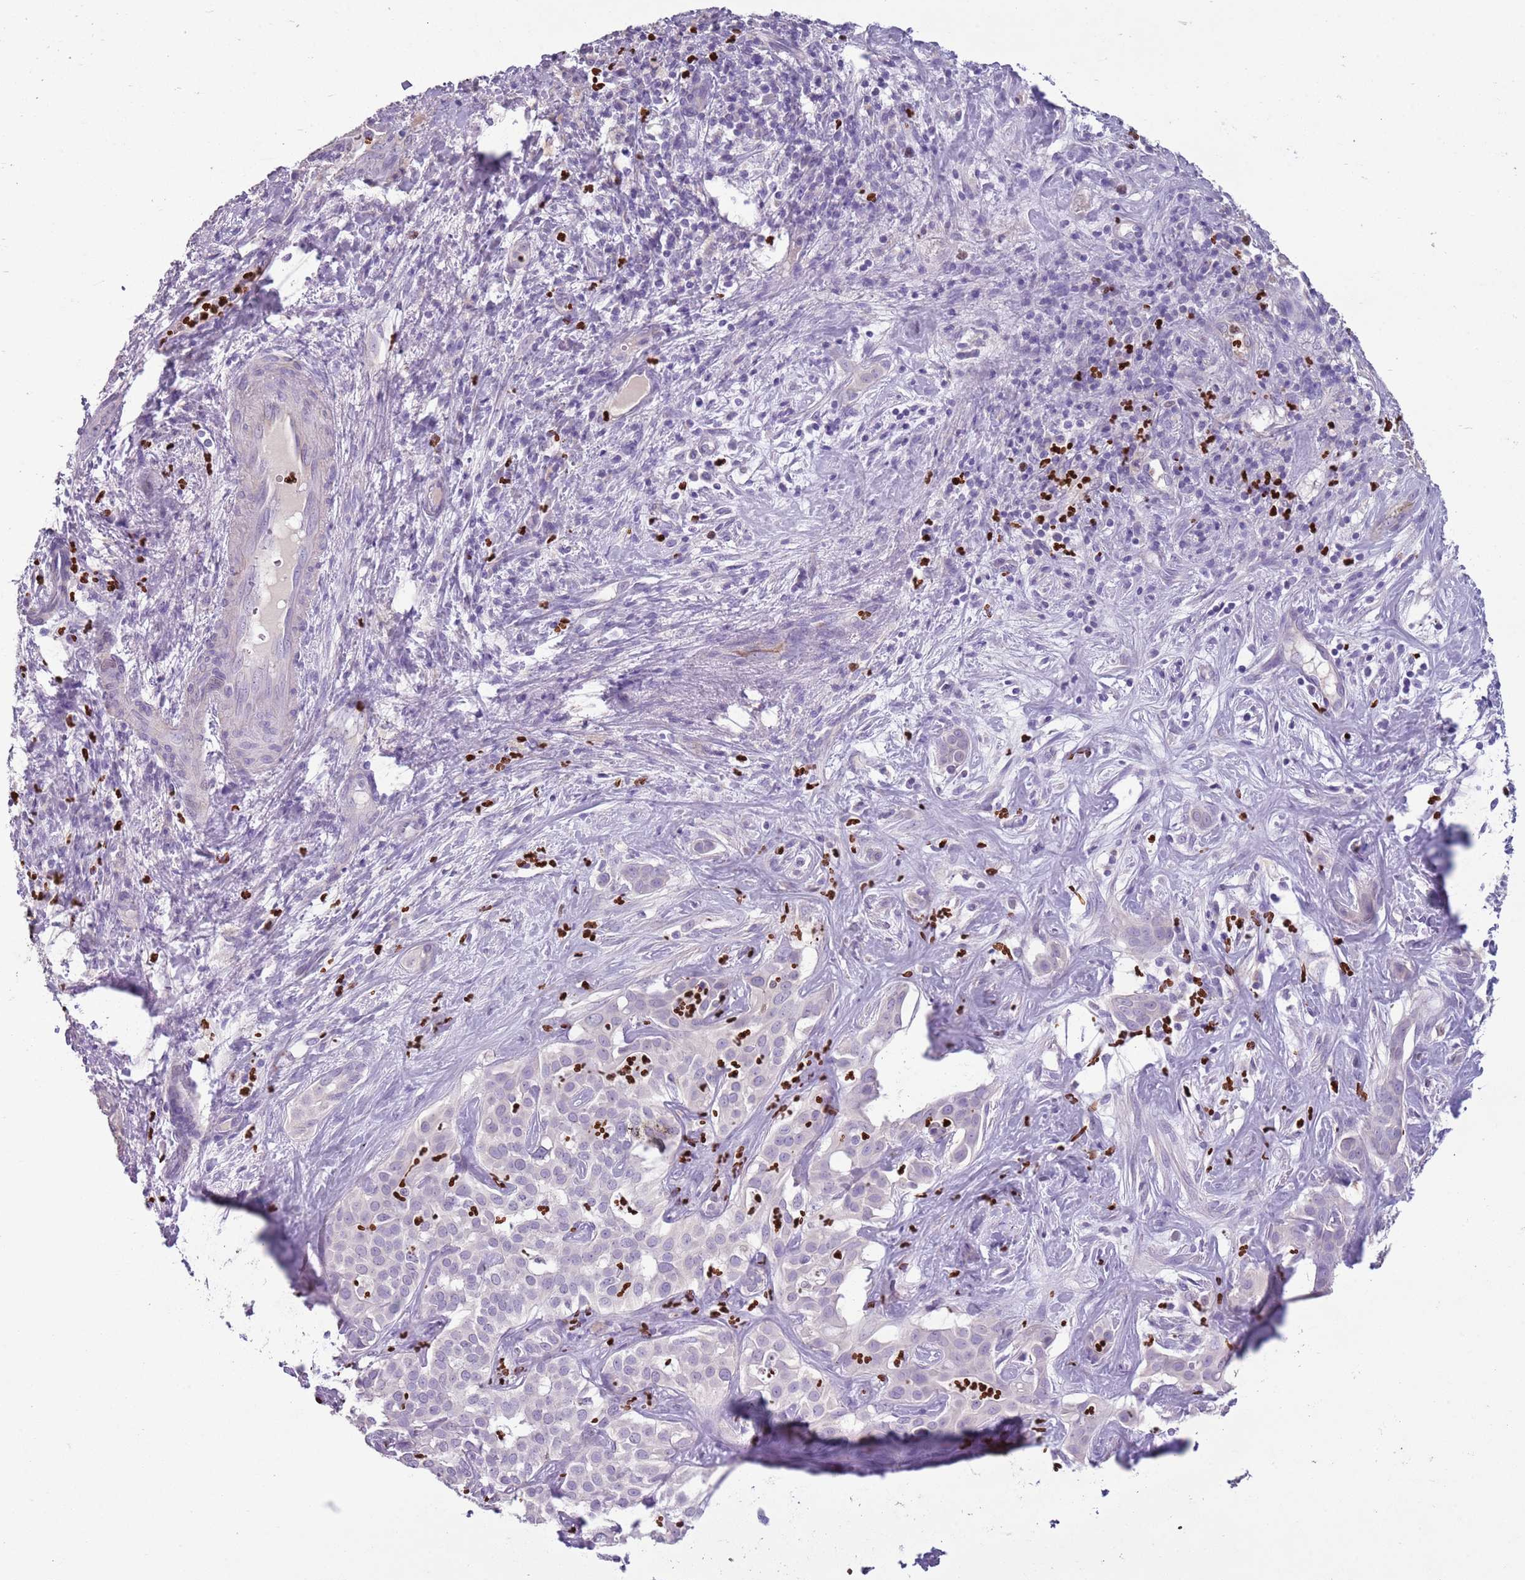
{"staining": {"intensity": "negative", "quantity": "none", "location": "none"}, "tissue": "liver cancer", "cell_type": "Tumor cells", "image_type": "cancer", "snomed": [{"axis": "morphology", "description": "Cholangiocarcinoma"}, {"axis": "topography", "description": "Liver"}], "caption": "Cholangiocarcinoma (liver) was stained to show a protein in brown. There is no significant expression in tumor cells.", "gene": "CELF6", "patient": {"sex": "male", "age": 67}}